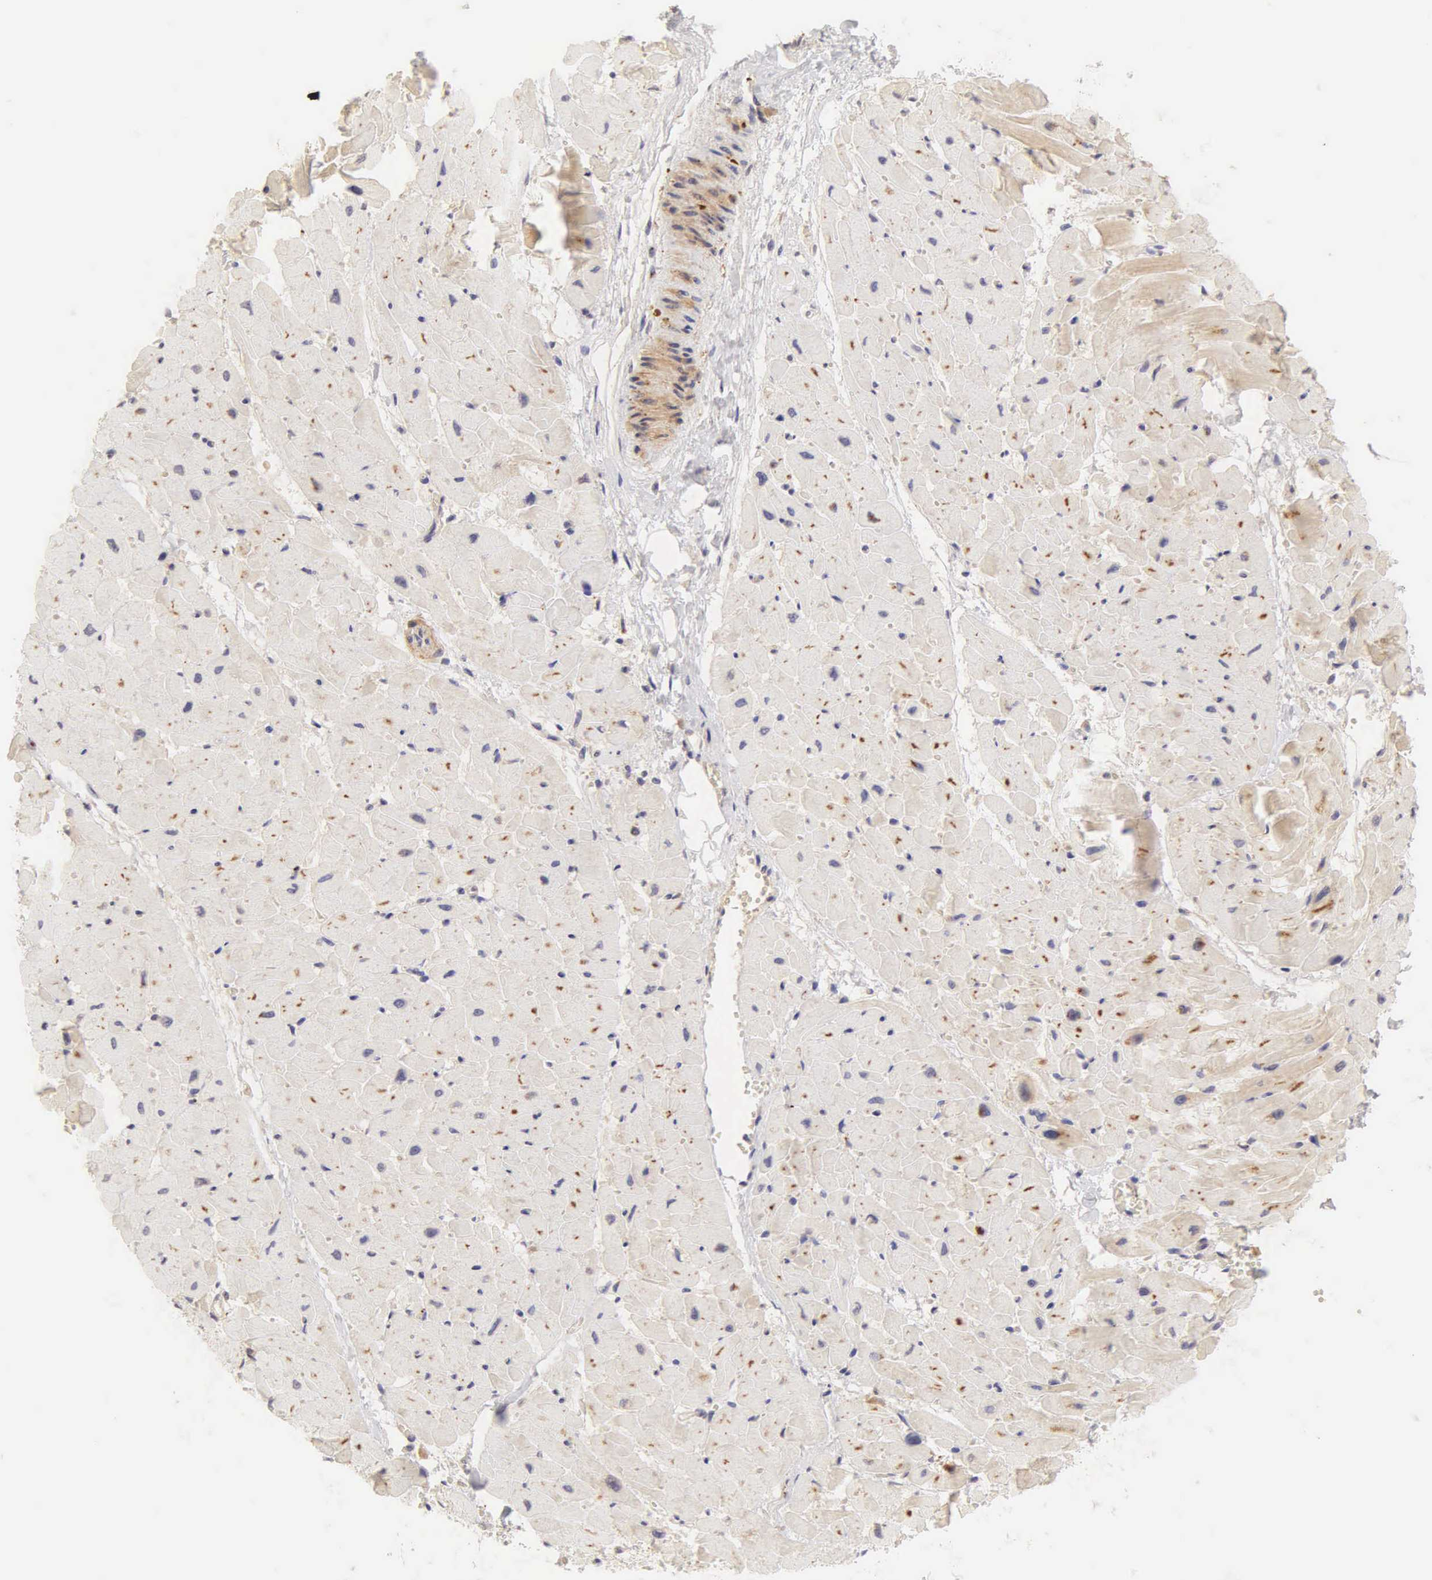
{"staining": {"intensity": "weak", "quantity": ">75%", "location": "cytoplasmic/membranous"}, "tissue": "heart muscle", "cell_type": "Cardiomyocytes", "image_type": "normal", "snomed": [{"axis": "morphology", "description": "Normal tissue, NOS"}, {"axis": "topography", "description": "Heart"}], "caption": "High-power microscopy captured an immunohistochemistry image of normal heart muscle, revealing weak cytoplasmic/membranous expression in approximately >75% of cardiomyocytes. Using DAB (brown) and hematoxylin (blue) stains, captured at high magnification using brightfield microscopy.", "gene": "CD1A", "patient": {"sex": "female", "age": 19}}